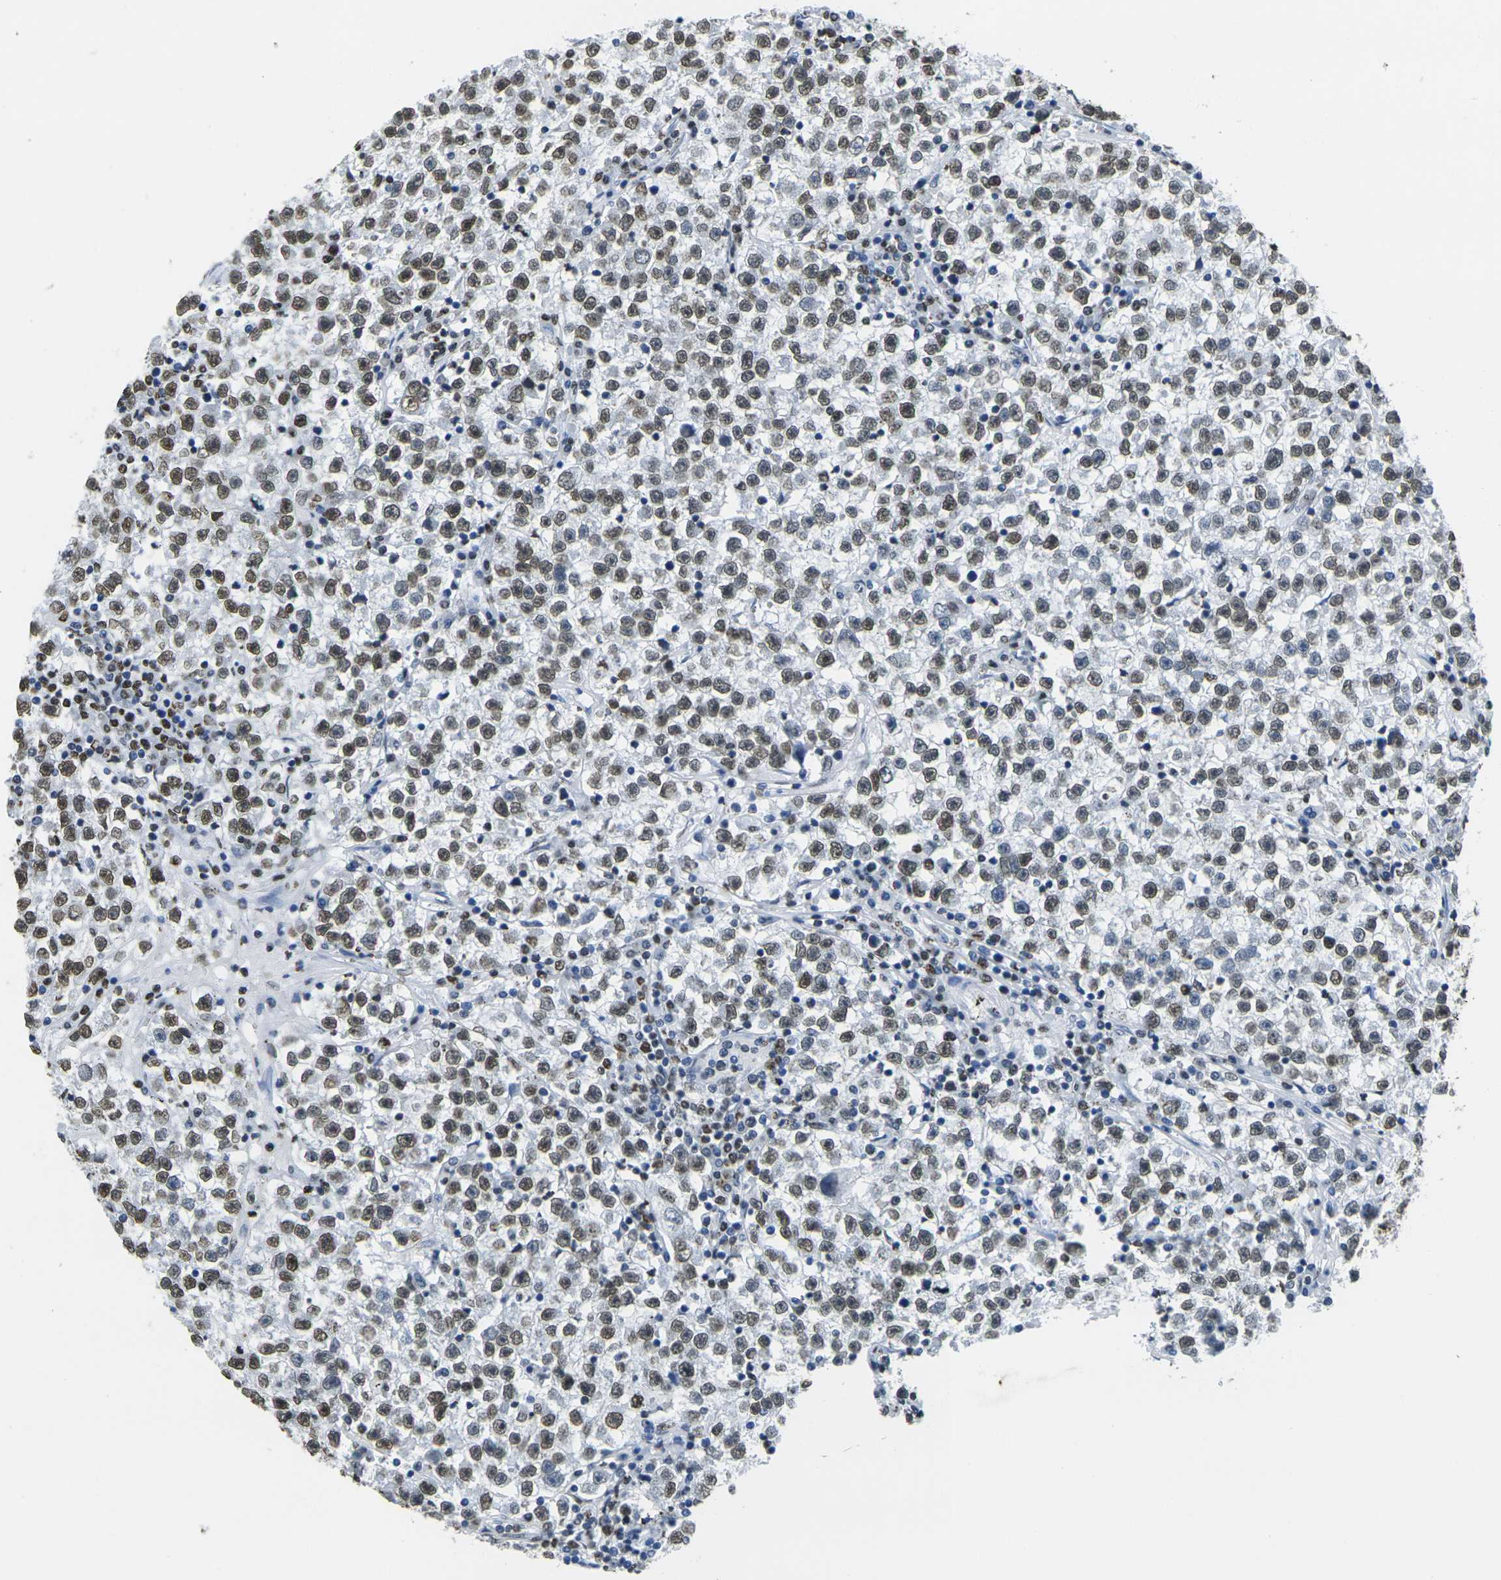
{"staining": {"intensity": "moderate", "quantity": "25%-75%", "location": "nuclear"}, "tissue": "testis cancer", "cell_type": "Tumor cells", "image_type": "cancer", "snomed": [{"axis": "morphology", "description": "Seminoma, NOS"}, {"axis": "topography", "description": "Testis"}], "caption": "Brown immunohistochemical staining in human testis cancer (seminoma) demonstrates moderate nuclear expression in about 25%-75% of tumor cells.", "gene": "DRAXIN", "patient": {"sex": "male", "age": 22}}